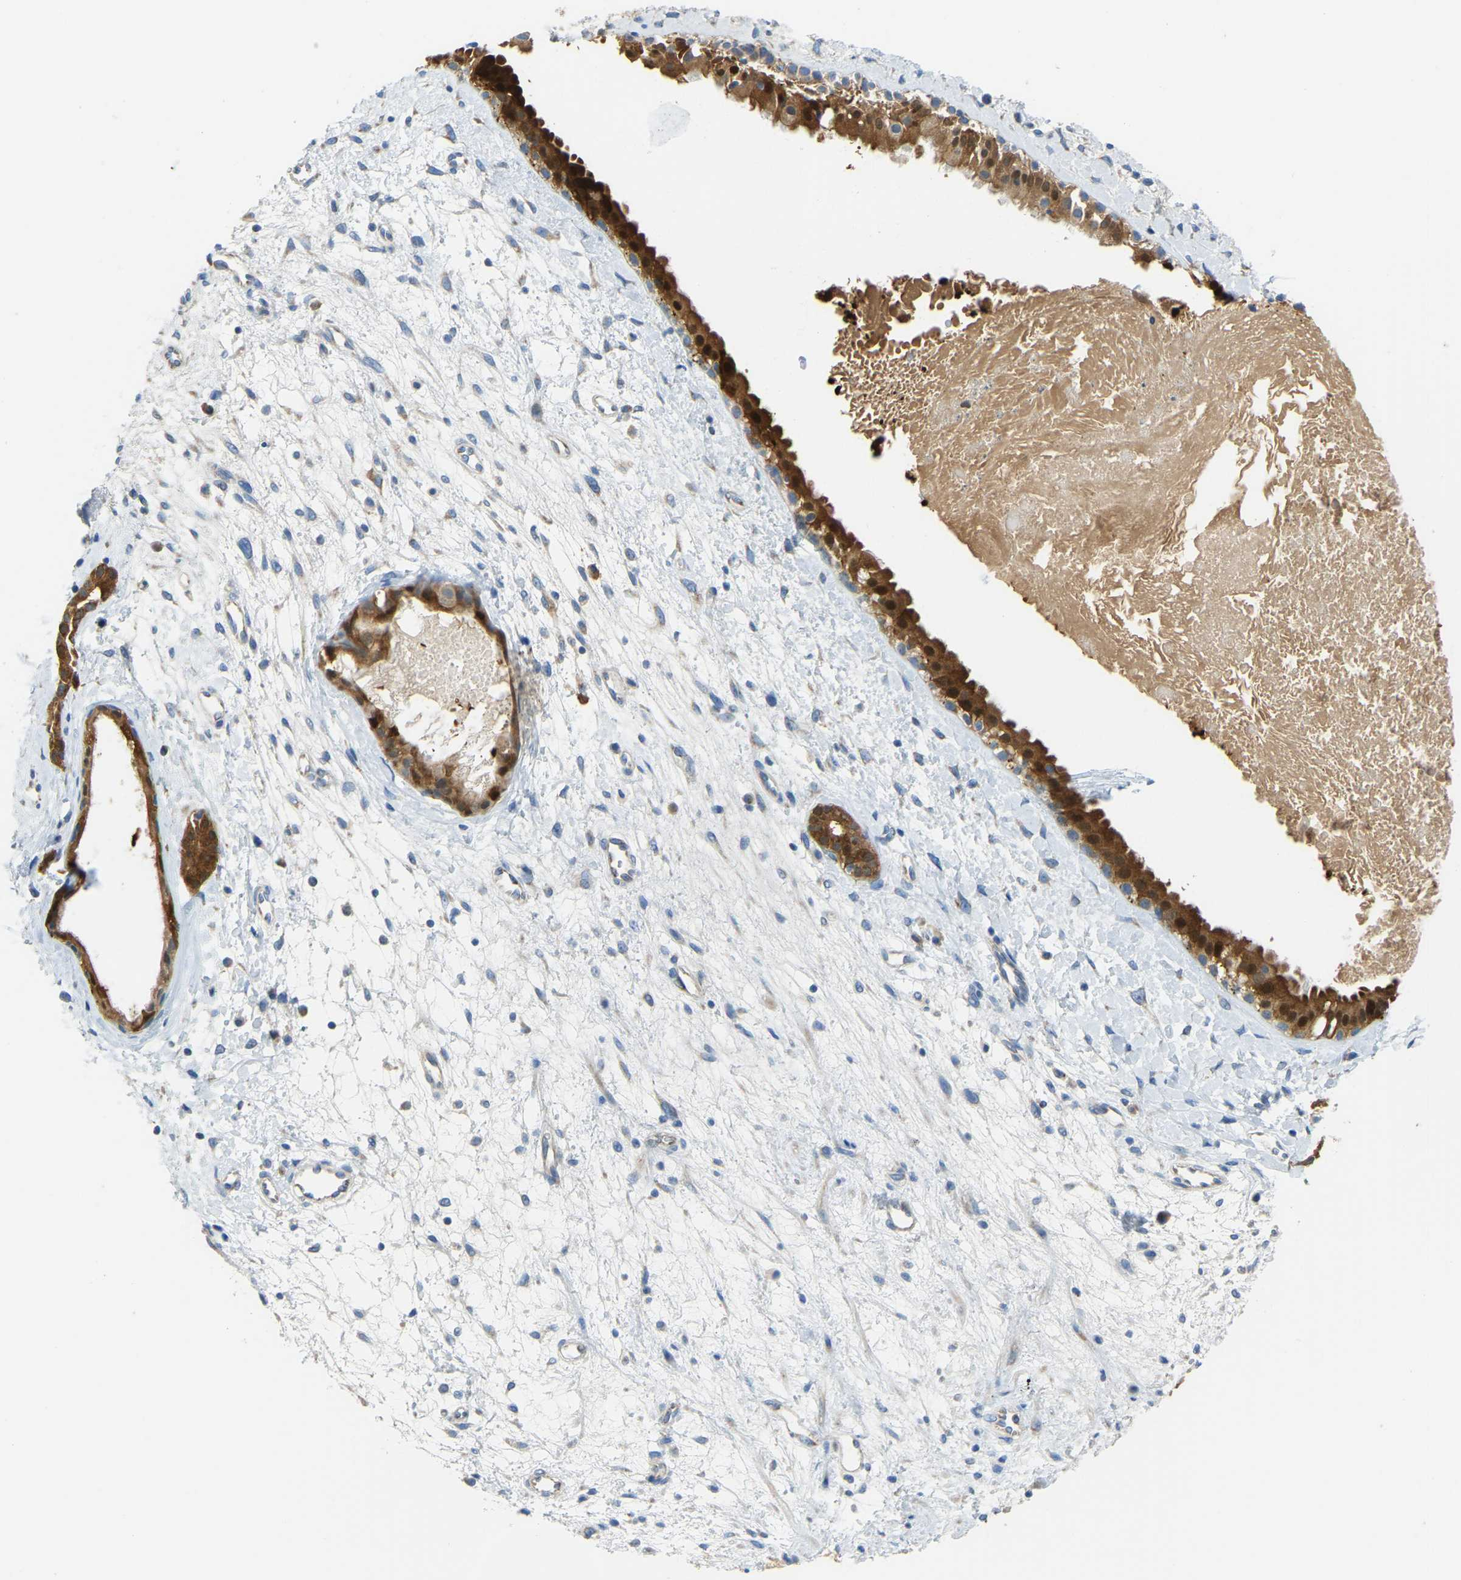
{"staining": {"intensity": "strong", "quantity": ">75%", "location": "cytoplasmic/membranous"}, "tissue": "nasopharynx", "cell_type": "Respiratory epithelial cells", "image_type": "normal", "snomed": [{"axis": "morphology", "description": "Normal tissue, NOS"}, {"axis": "topography", "description": "Nasopharynx"}], "caption": "Immunohistochemical staining of benign human nasopharynx shows strong cytoplasmic/membranous protein staining in approximately >75% of respiratory epithelial cells.", "gene": "GDA", "patient": {"sex": "male", "age": 22}}